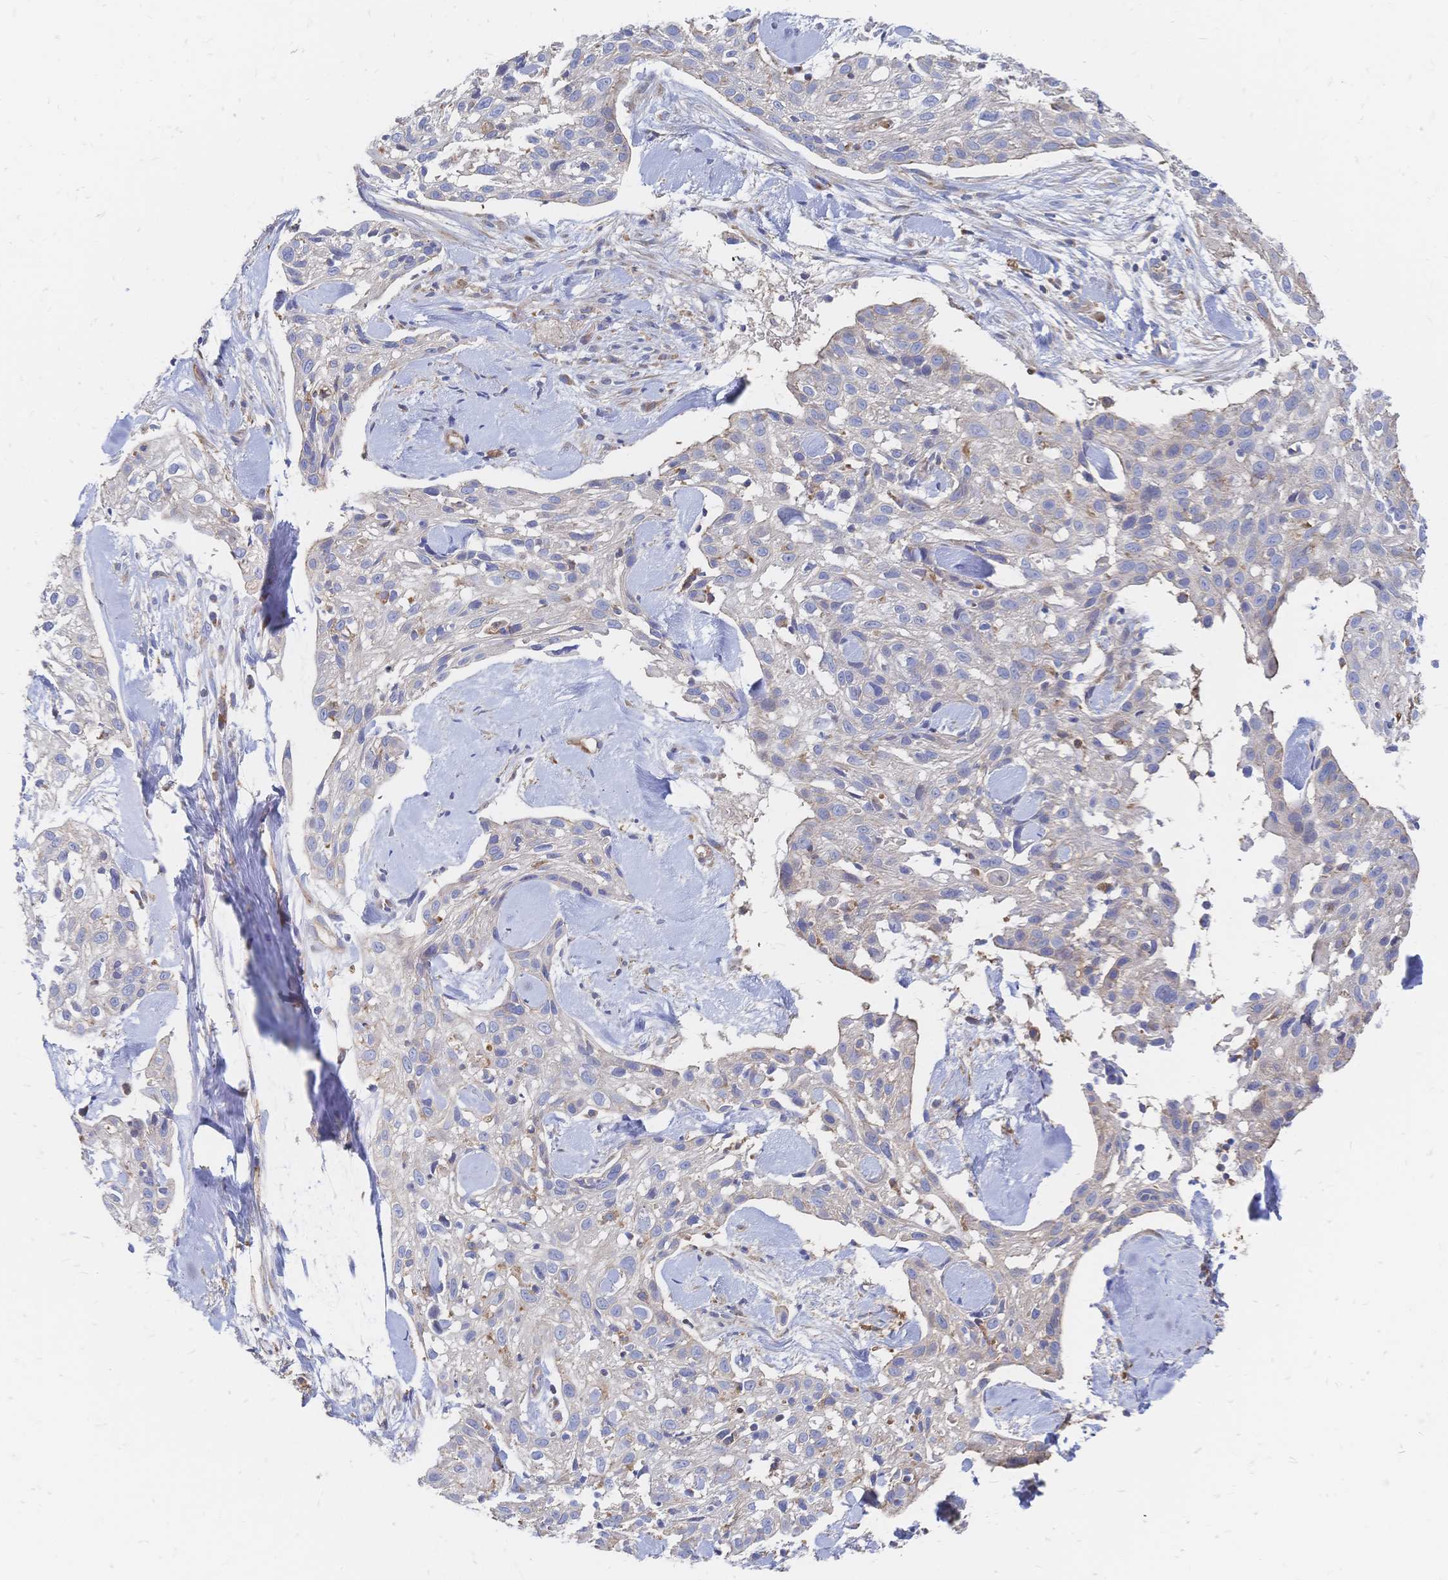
{"staining": {"intensity": "negative", "quantity": "none", "location": "none"}, "tissue": "skin cancer", "cell_type": "Tumor cells", "image_type": "cancer", "snomed": [{"axis": "morphology", "description": "Squamous cell carcinoma, NOS"}, {"axis": "topography", "description": "Skin"}], "caption": "DAB (3,3'-diaminobenzidine) immunohistochemical staining of squamous cell carcinoma (skin) exhibits no significant expression in tumor cells. (DAB (3,3'-diaminobenzidine) IHC, high magnification).", "gene": "SORBS1", "patient": {"sex": "male", "age": 82}}